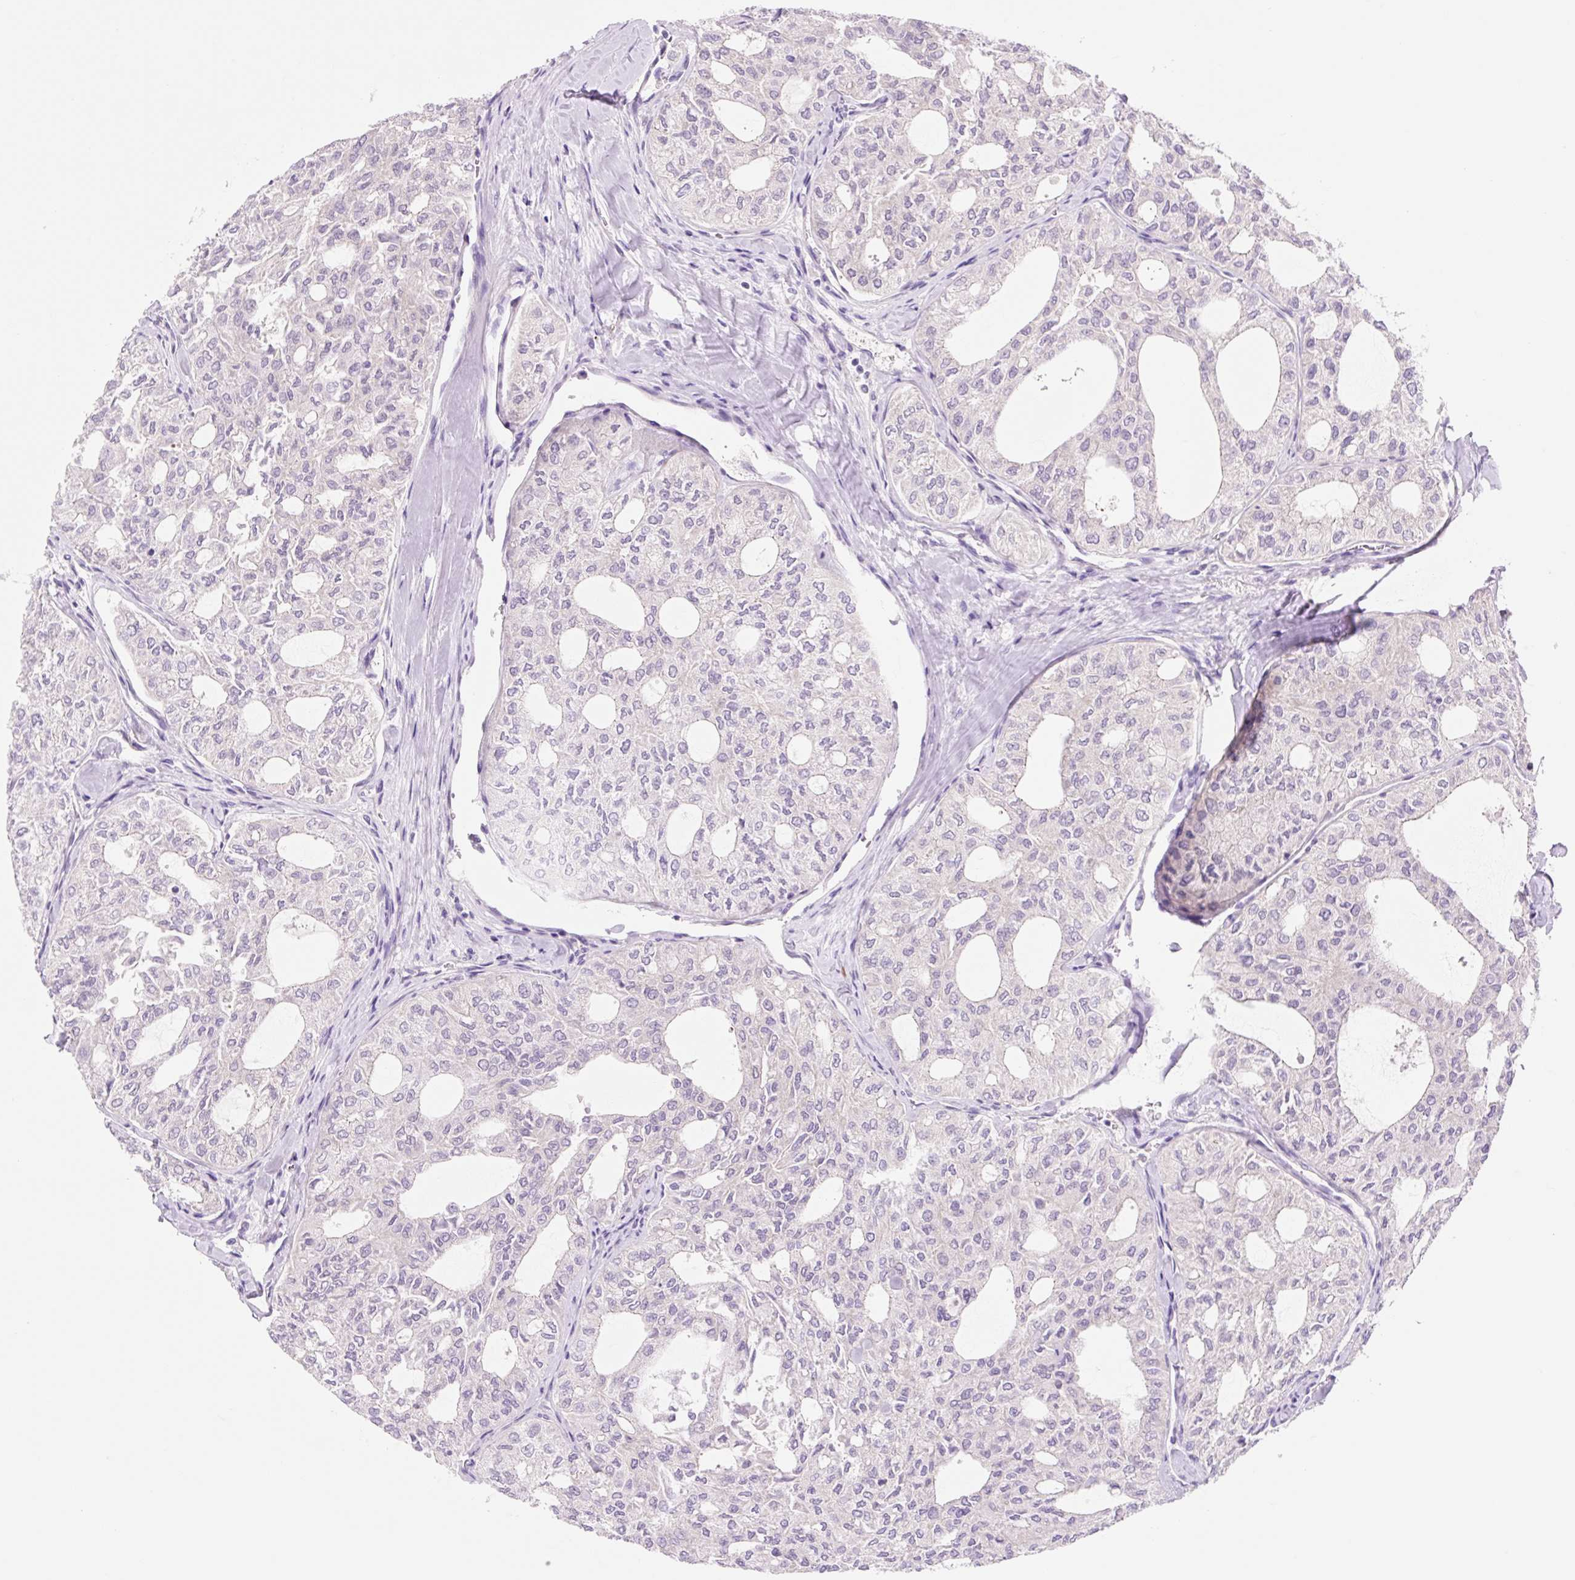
{"staining": {"intensity": "negative", "quantity": "none", "location": "none"}, "tissue": "thyroid cancer", "cell_type": "Tumor cells", "image_type": "cancer", "snomed": [{"axis": "morphology", "description": "Follicular adenoma carcinoma, NOS"}, {"axis": "topography", "description": "Thyroid gland"}], "caption": "Immunohistochemistry (IHC) of follicular adenoma carcinoma (thyroid) displays no expression in tumor cells.", "gene": "CELF6", "patient": {"sex": "male", "age": 75}}